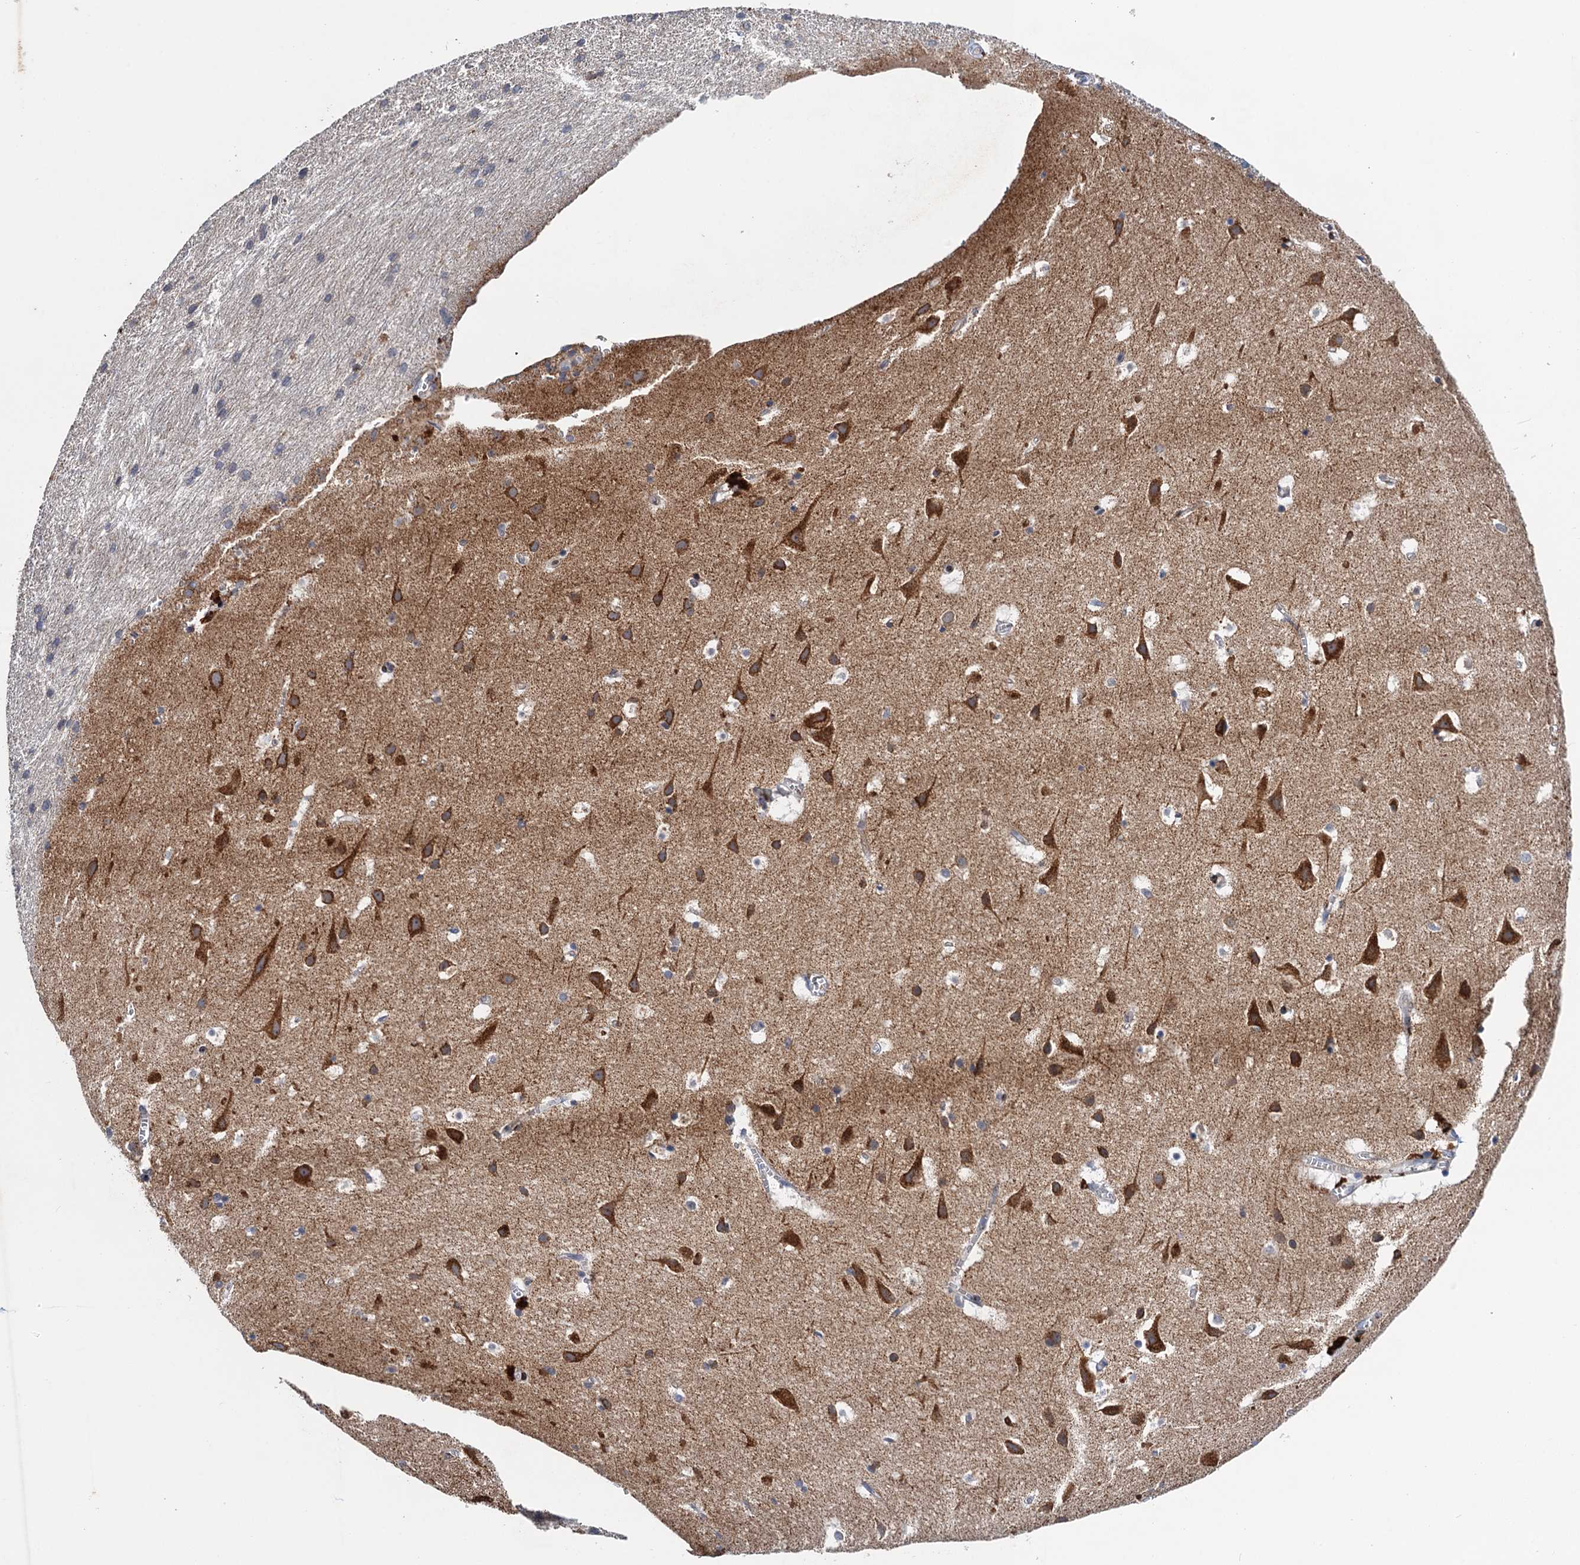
{"staining": {"intensity": "weak", "quantity": "25%-75%", "location": "cytoplasmic/membranous"}, "tissue": "cerebral cortex", "cell_type": "Endothelial cells", "image_type": "normal", "snomed": [{"axis": "morphology", "description": "Normal tissue, NOS"}, {"axis": "topography", "description": "Cerebral cortex"}], "caption": "Normal cerebral cortex exhibits weak cytoplasmic/membranous positivity in approximately 25%-75% of endothelial cells, visualized by immunohistochemistry. (DAB = brown stain, brightfield microscopy at high magnification).", "gene": "NBEA", "patient": {"sex": "male", "age": 54}}